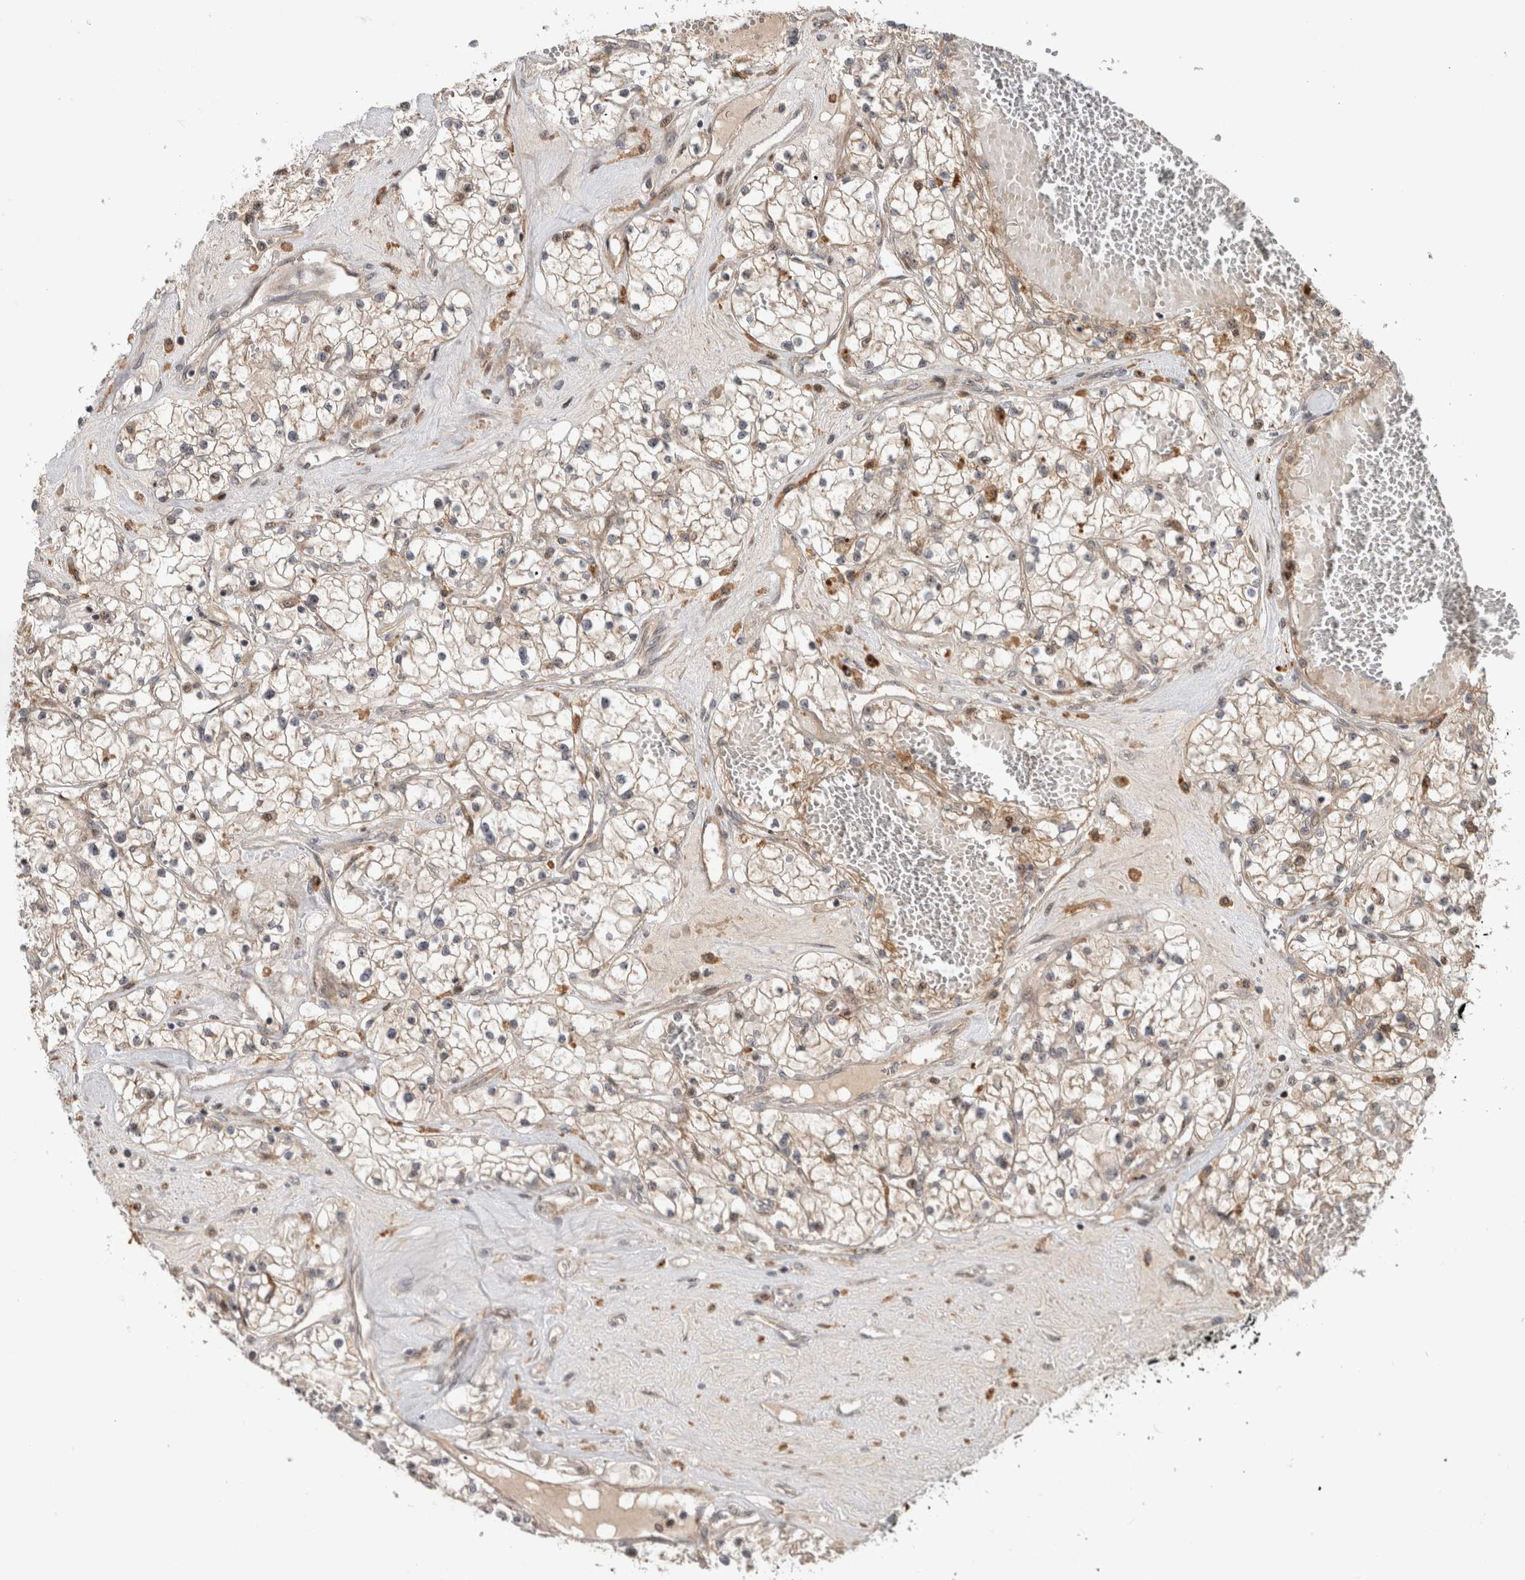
{"staining": {"intensity": "moderate", "quantity": "25%-75%", "location": "cytoplasmic/membranous"}, "tissue": "renal cancer", "cell_type": "Tumor cells", "image_type": "cancer", "snomed": [{"axis": "morphology", "description": "Normal tissue, NOS"}, {"axis": "morphology", "description": "Adenocarcinoma, NOS"}, {"axis": "topography", "description": "Kidney"}], "caption": "Human renal adenocarcinoma stained with a brown dye reveals moderate cytoplasmic/membranous positive positivity in about 25%-75% of tumor cells.", "gene": "INSRR", "patient": {"sex": "male", "age": 68}}